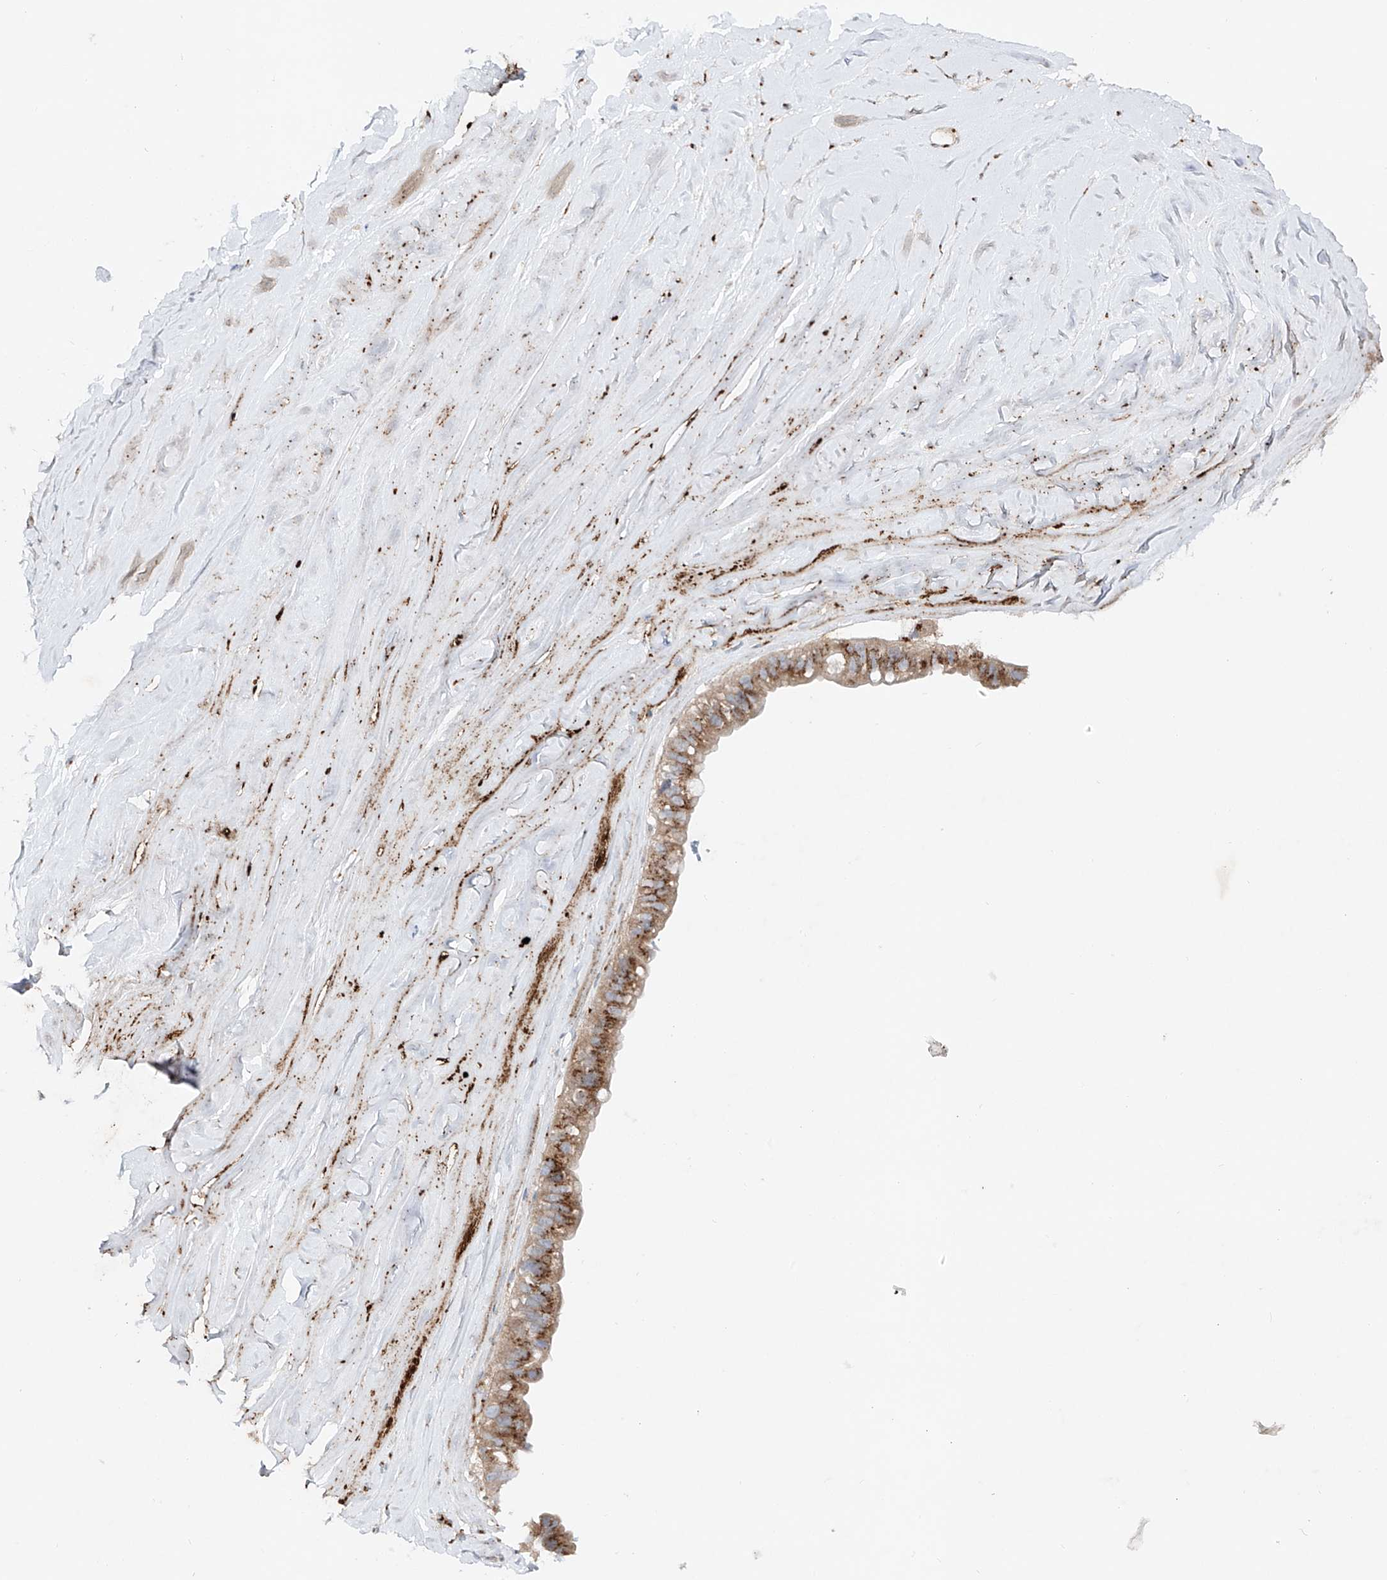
{"staining": {"intensity": "strong", "quantity": "25%-75%", "location": "cytoplasmic/membranous"}, "tissue": "ovarian cancer", "cell_type": "Tumor cells", "image_type": "cancer", "snomed": [{"axis": "morphology", "description": "Cystadenocarcinoma, mucinous, NOS"}, {"axis": "topography", "description": "Ovary"}], "caption": "Strong cytoplasmic/membranous expression is appreciated in approximately 25%-75% of tumor cells in ovarian mucinous cystadenocarcinoma.", "gene": "TJAP1", "patient": {"sex": "female", "age": 61}}